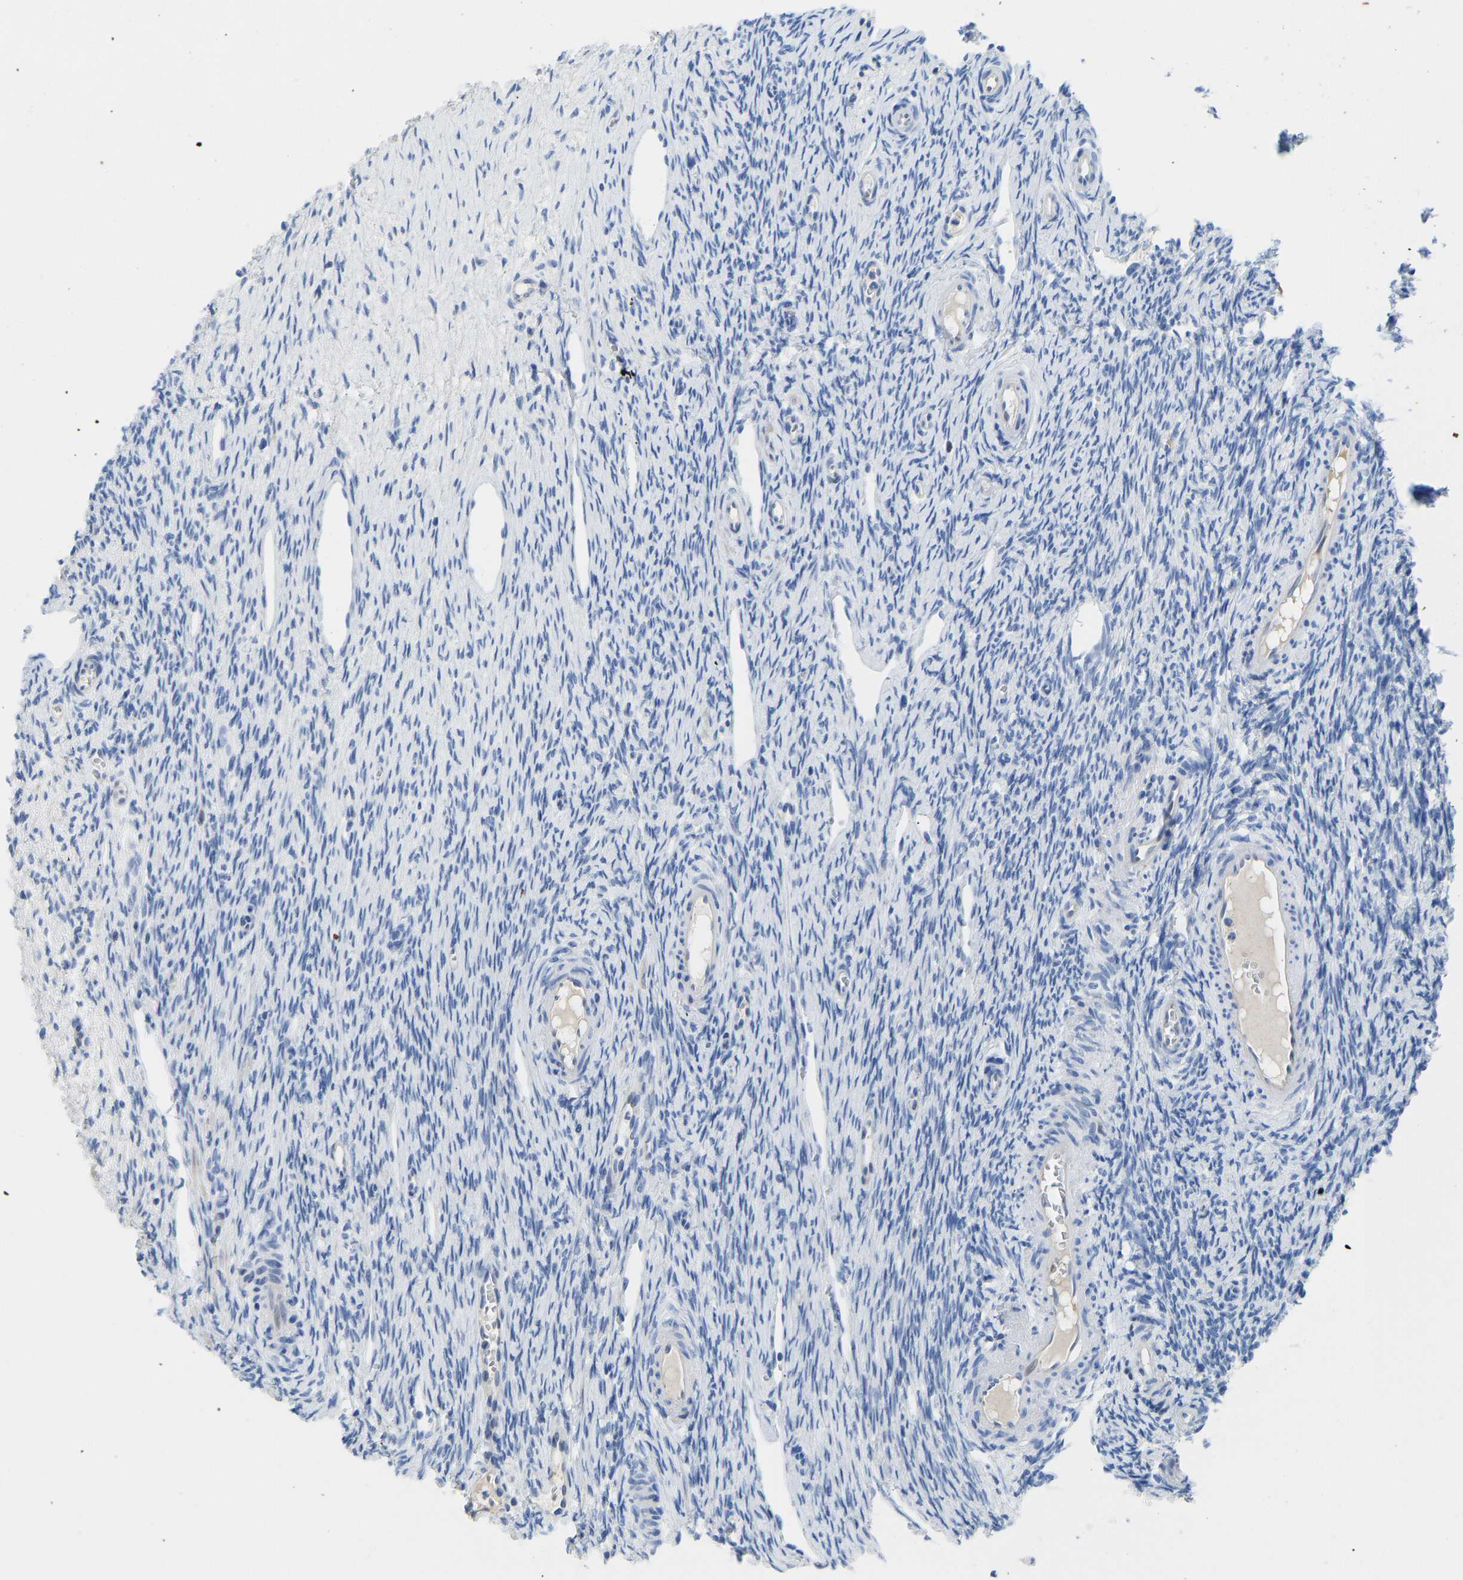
{"staining": {"intensity": "negative", "quantity": "none", "location": "none"}, "tissue": "ovary", "cell_type": "Ovarian stroma cells", "image_type": "normal", "snomed": [{"axis": "morphology", "description": "Normal tissue, NOS"}, {"axis": "topography", "description": "Ovary"}], "caption": "Immunohistochemistry image of unremarkable ovary: ovary stained with DAB (3,3'-diaminobenzidine) displays no significant protein expression in ovarian stroma cells. (DAB immunohistochemistry, high magnification).", "gene": "NKAIN3", "patient": {"sex": "female", "age": 33}}